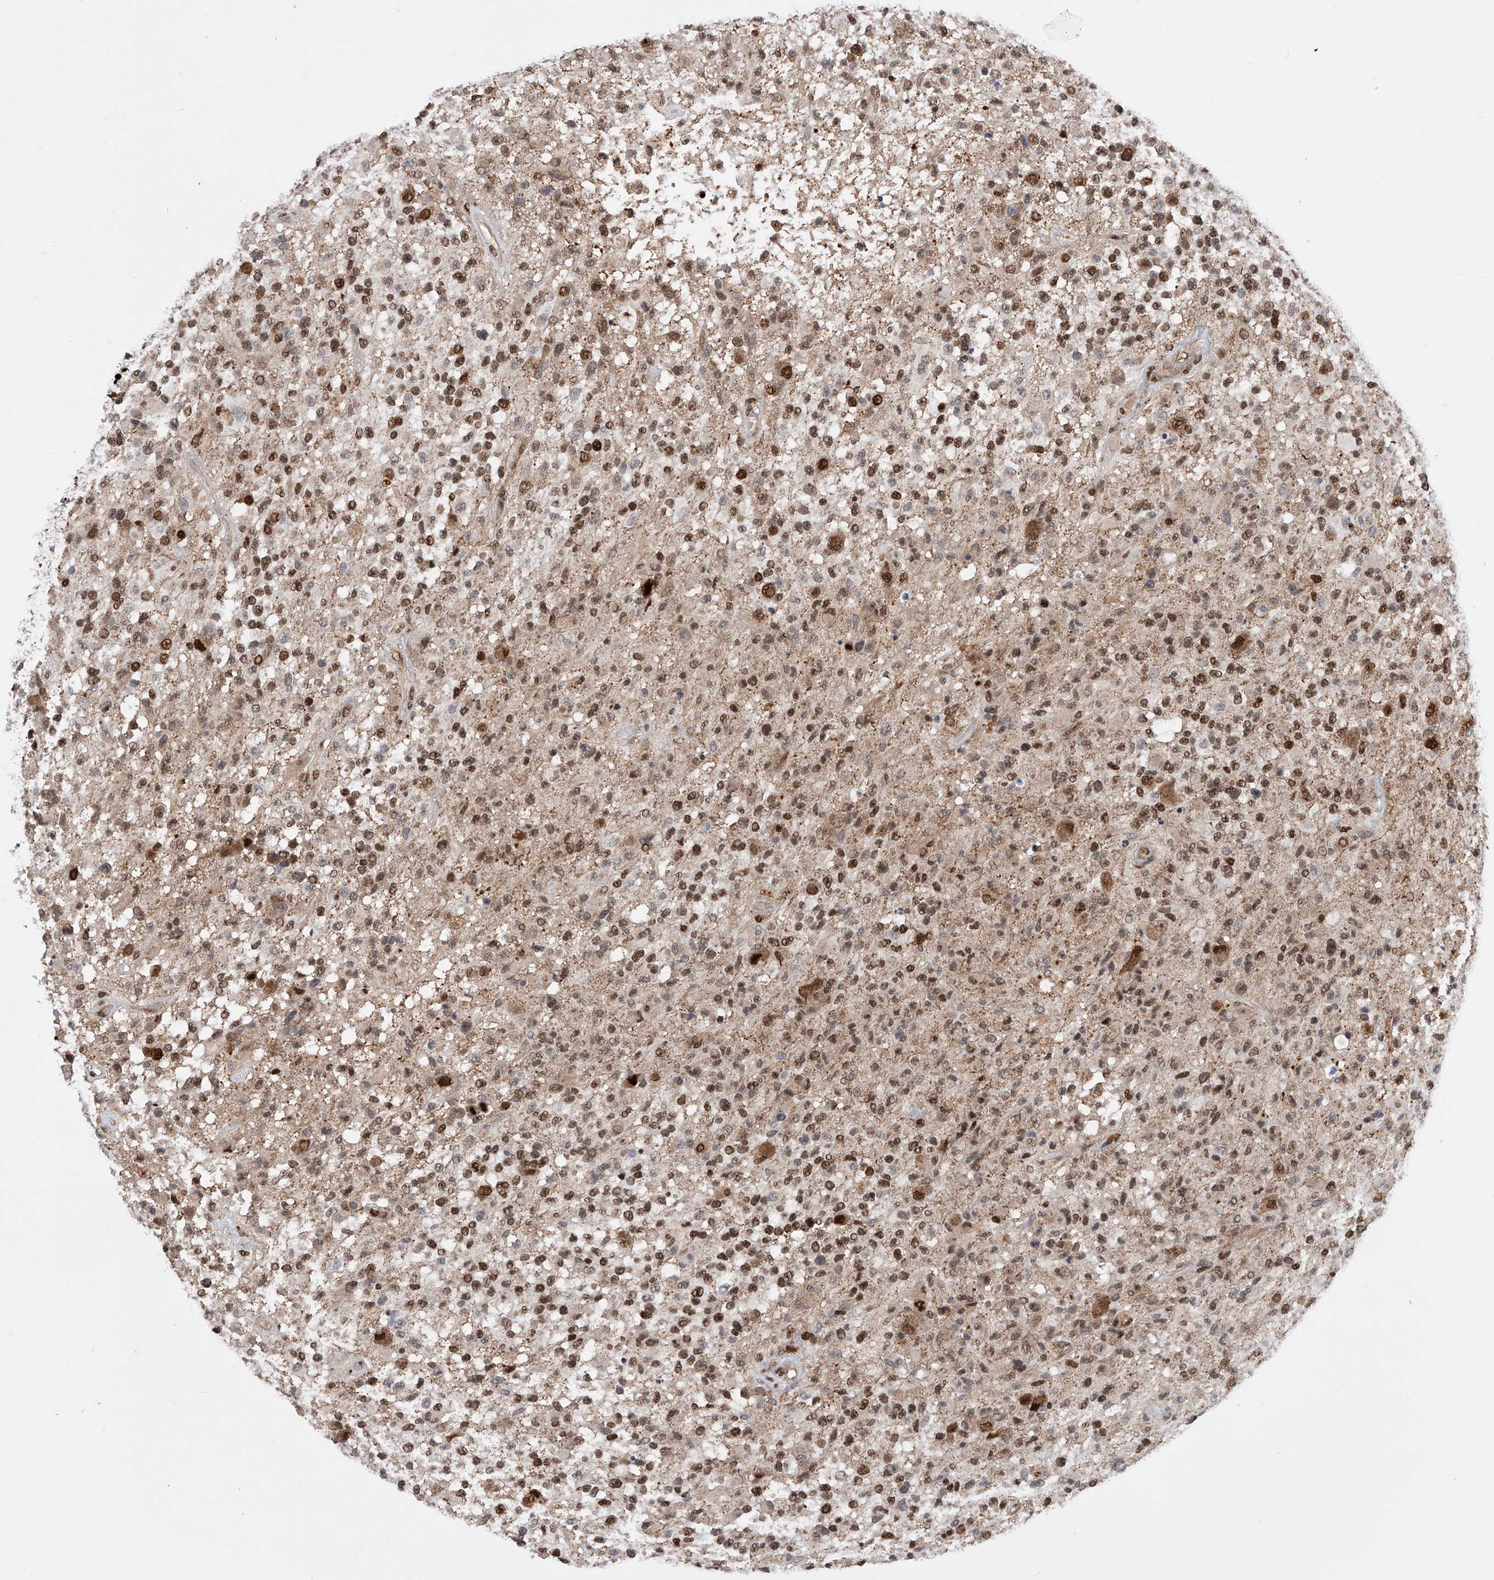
{"staining": {"intensity": "strong", "quantity": ">75%", "location": "nuclear"}, "tissue": "glioma", "cell_type": "Tumor cells", "image_type": "cancer", "snomed": [{"axis": "morphology", "description": "Glioma, malignant, High grade"}, {"axis": "morphology", "description": "Glioblastoma, NOS"}, {"axis": "topography", "description": "Brain"}], "caption": "Immunohistochemical staining of malignant high-grade glioma demonstrates high levels of strong nuclear staining in about >75% of tumor cells. (Brightfield microscopy of DAB IHC at high magnification).", "gene": "ZNF280D", "patient": {"sex": "male", "age": 60}}